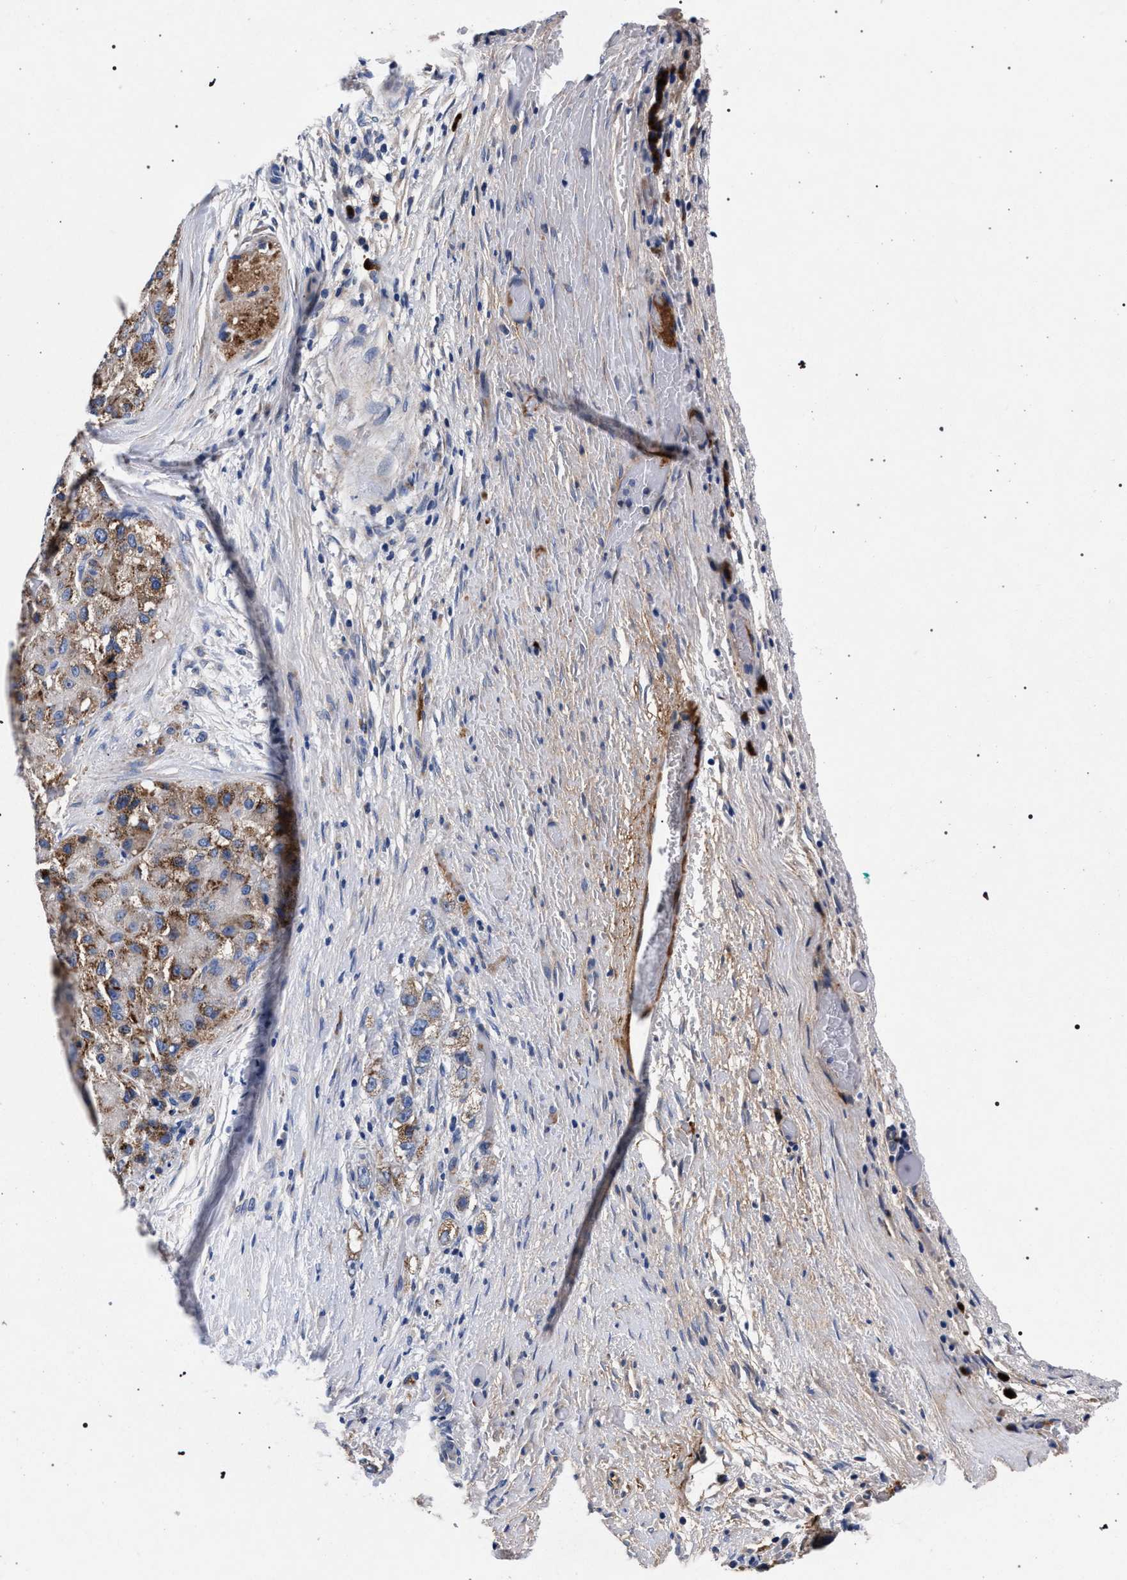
{"staining": {"intensity": "strong", "quantity": "25%-75%", "location": "cytoplasmic/membranous"}, "tissue": "liver cancer", "cell_type": "Tumor cells", "image_type": "cancer", "snomed": [{"axis": "morphology", "description": "Carcinoma, Hepatocellular, NOS"}, {"axis": "topography", "description": "Liver"}], "caption": "A photomicrograph of liver cancer stained for a protein demonstrates strong cytoplasmic/membranous brown staining in tumor cells.", "gene": "ACOX1", "patient": {"sex": "male", "age": 80}}